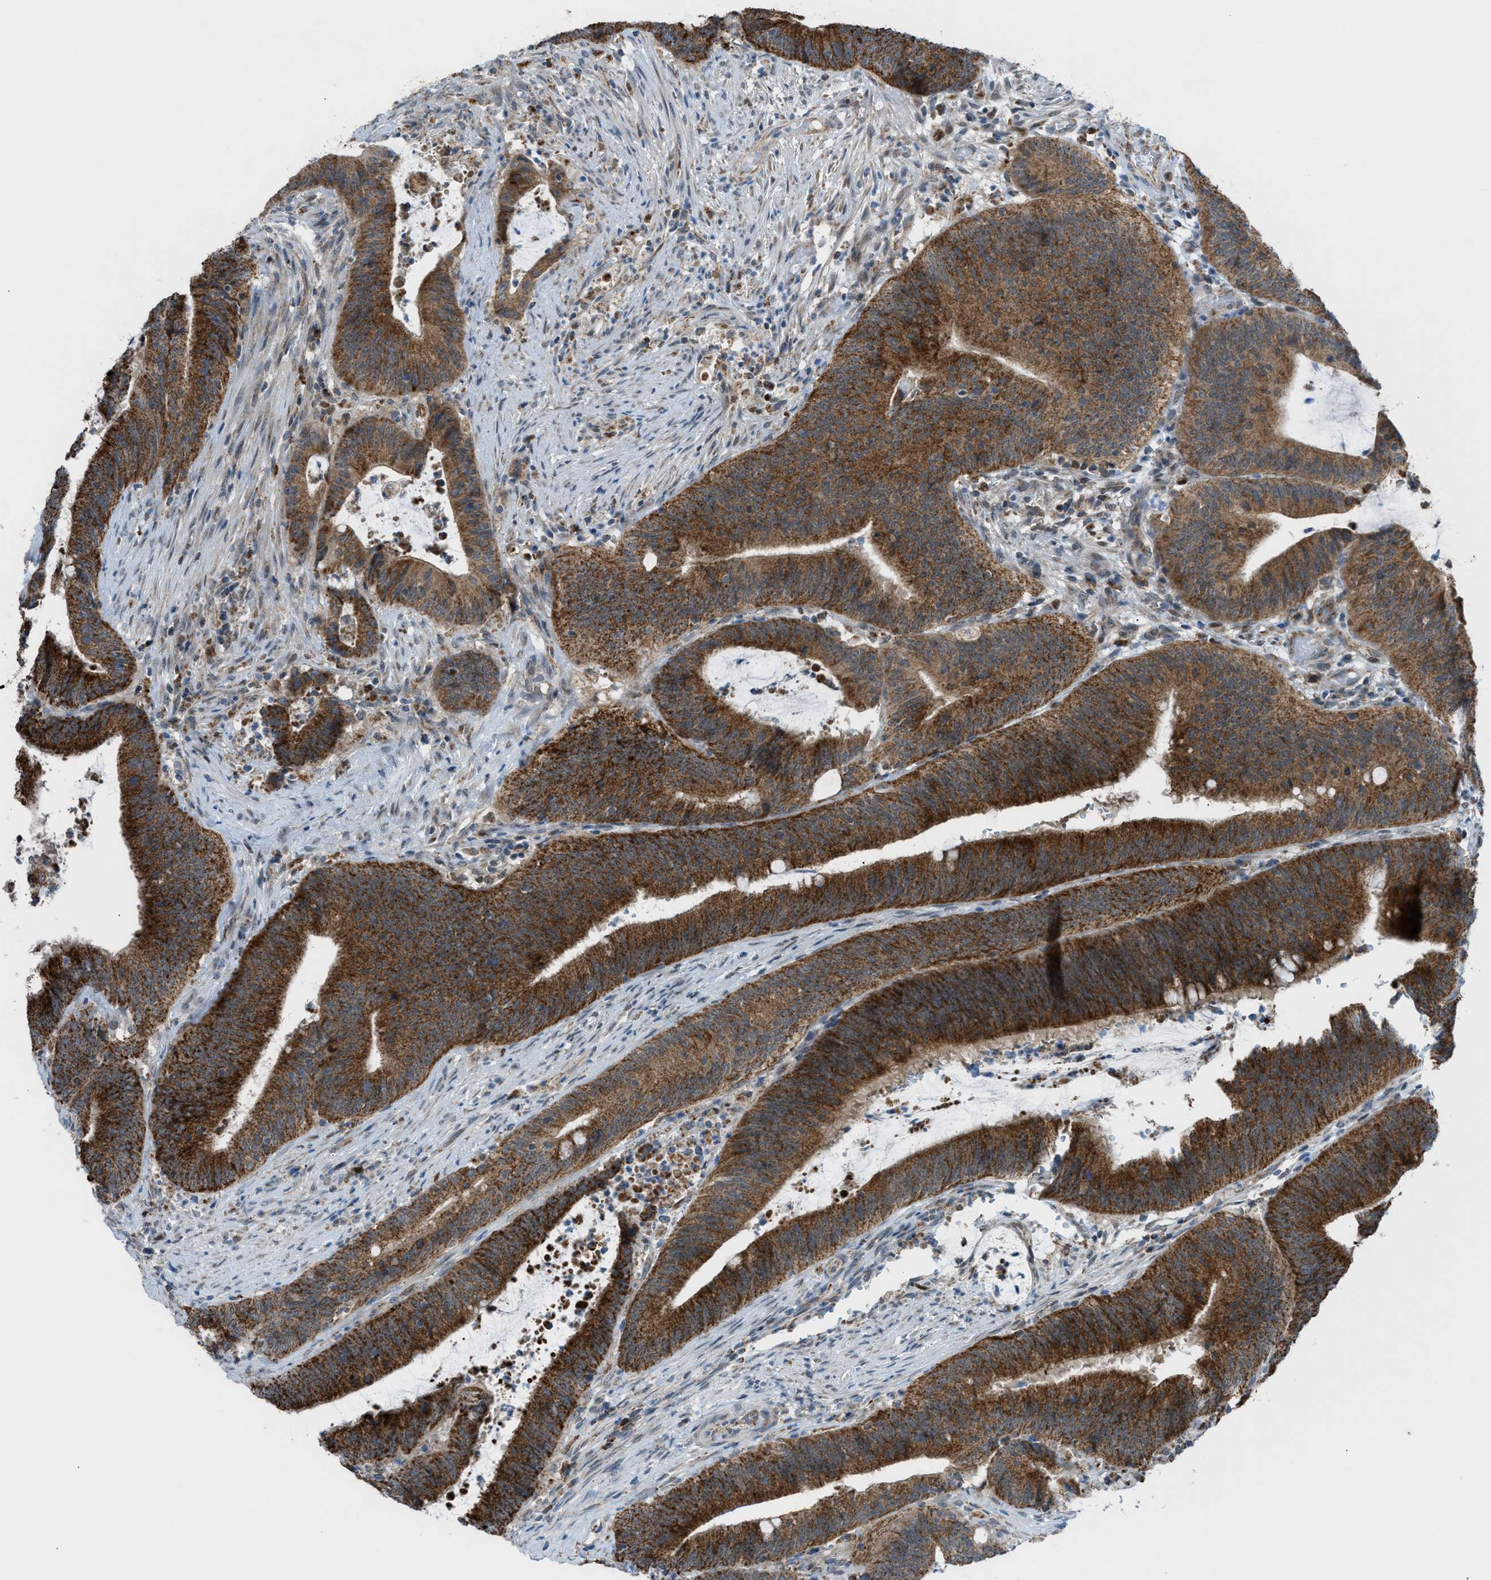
{"staining": {"intensity": "strong", "quantity": ">75%", "location": "cytoplasmic/membranous"}, "tissue": "colorectal cancer", "cell_type": "Tumor cells", "image_type": "cancer", "snomed": [{"axis": "morphology", "description": "Normal tissue, NOS"}, {"axis": "morphology", "description": "Adenocarcinoma, NOS"}, {"axis": "topography", "description": "Rectum"}], "caption": "Strong cytoplasmic/membranous positivity is identified in approximately >75% of tumor cells in adenocarcinoma (colorectal).", "gene": "SRM", "patient": {"sex": "female", "age": 66}}